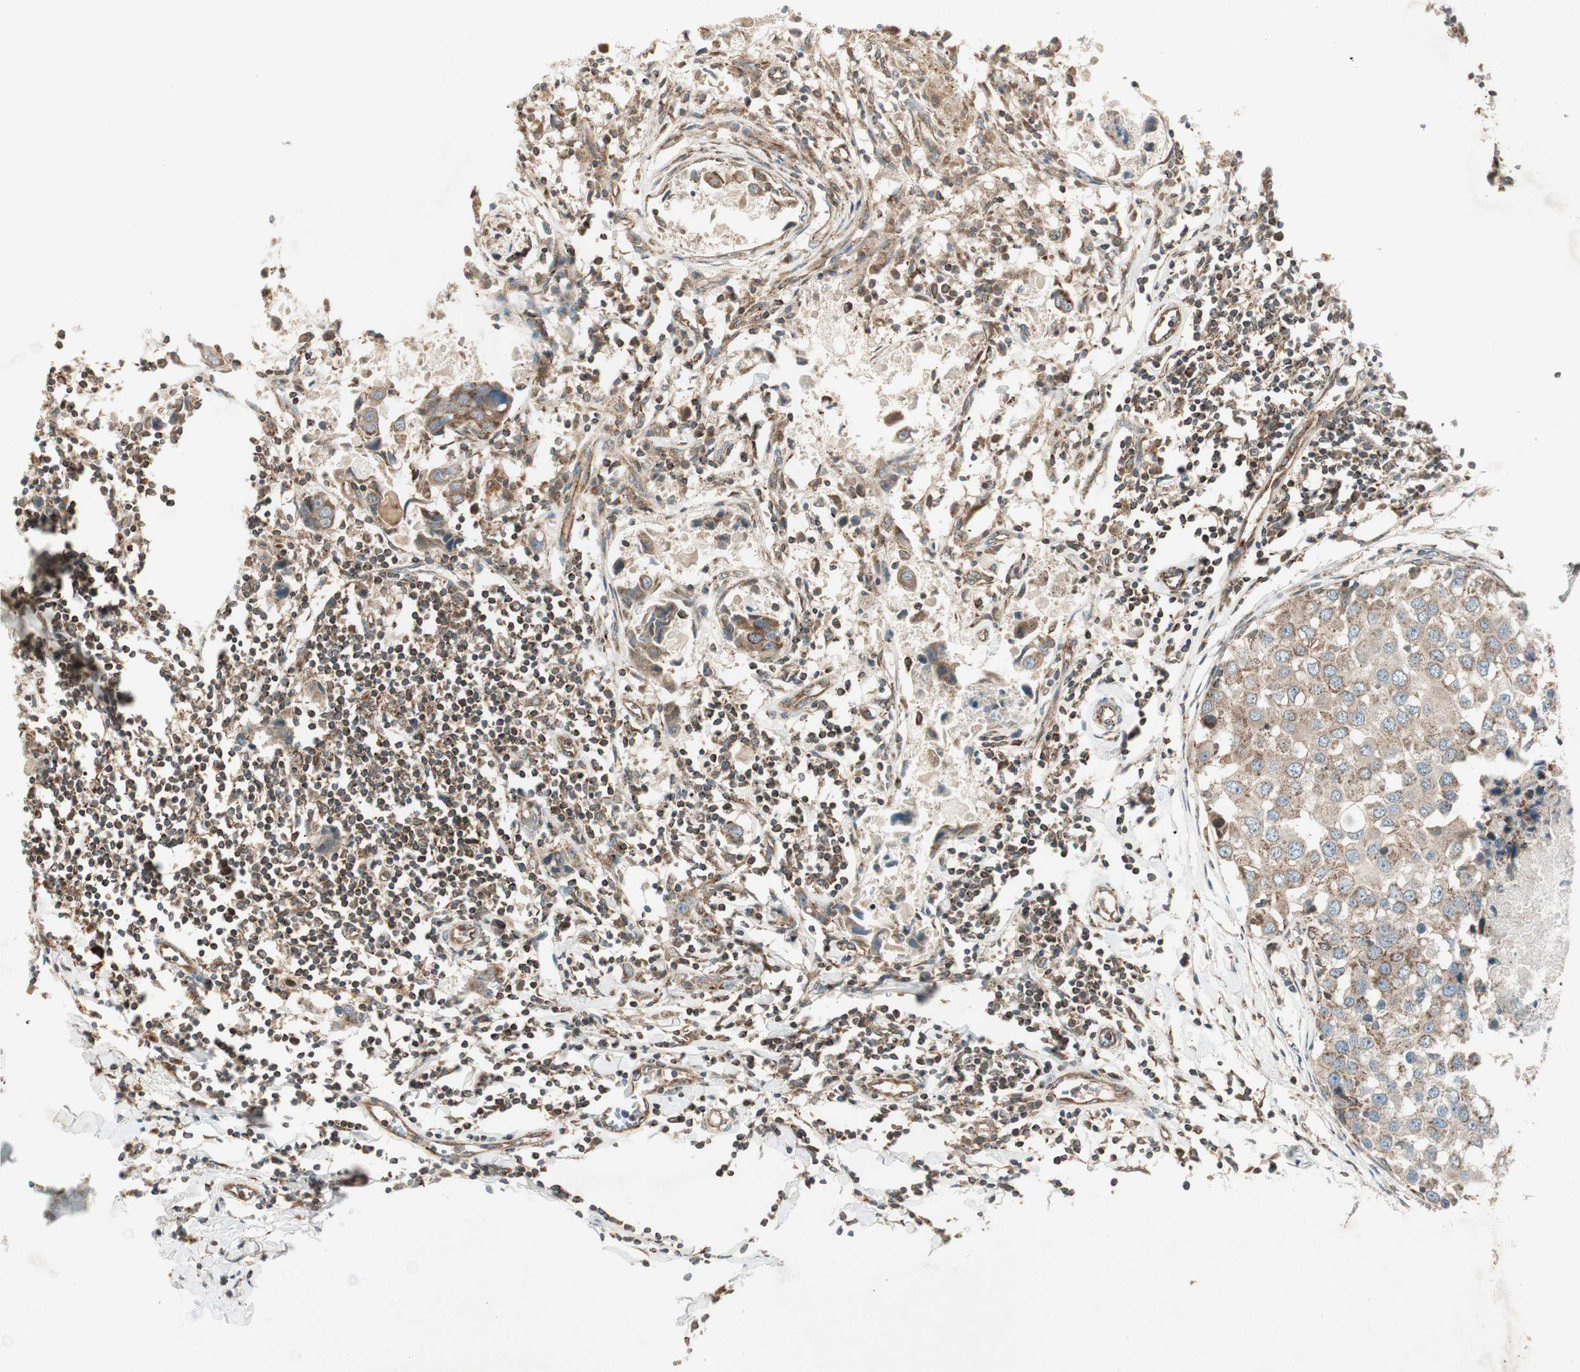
{"staining": {"intensity": "moderate", "quantity": ">75%", "location": "cytoplasmic/membranous"}, "tissue": "breast cancer", "cell_type": "Tumor cells", "image_type": "cancer", "snomed": [{"axis": "morphology", "description": "Duct carcinoma"}, {"axis": "topography", "description": "Breast"}], "caption": "Protein staining shows moderate cytoplasmic/membranous expression in approximately >75% of tumor cells in breast cancer (intraductal carcinoma).", "gene": "CHADL", "patient": {"sex": "female", "age": 27}}